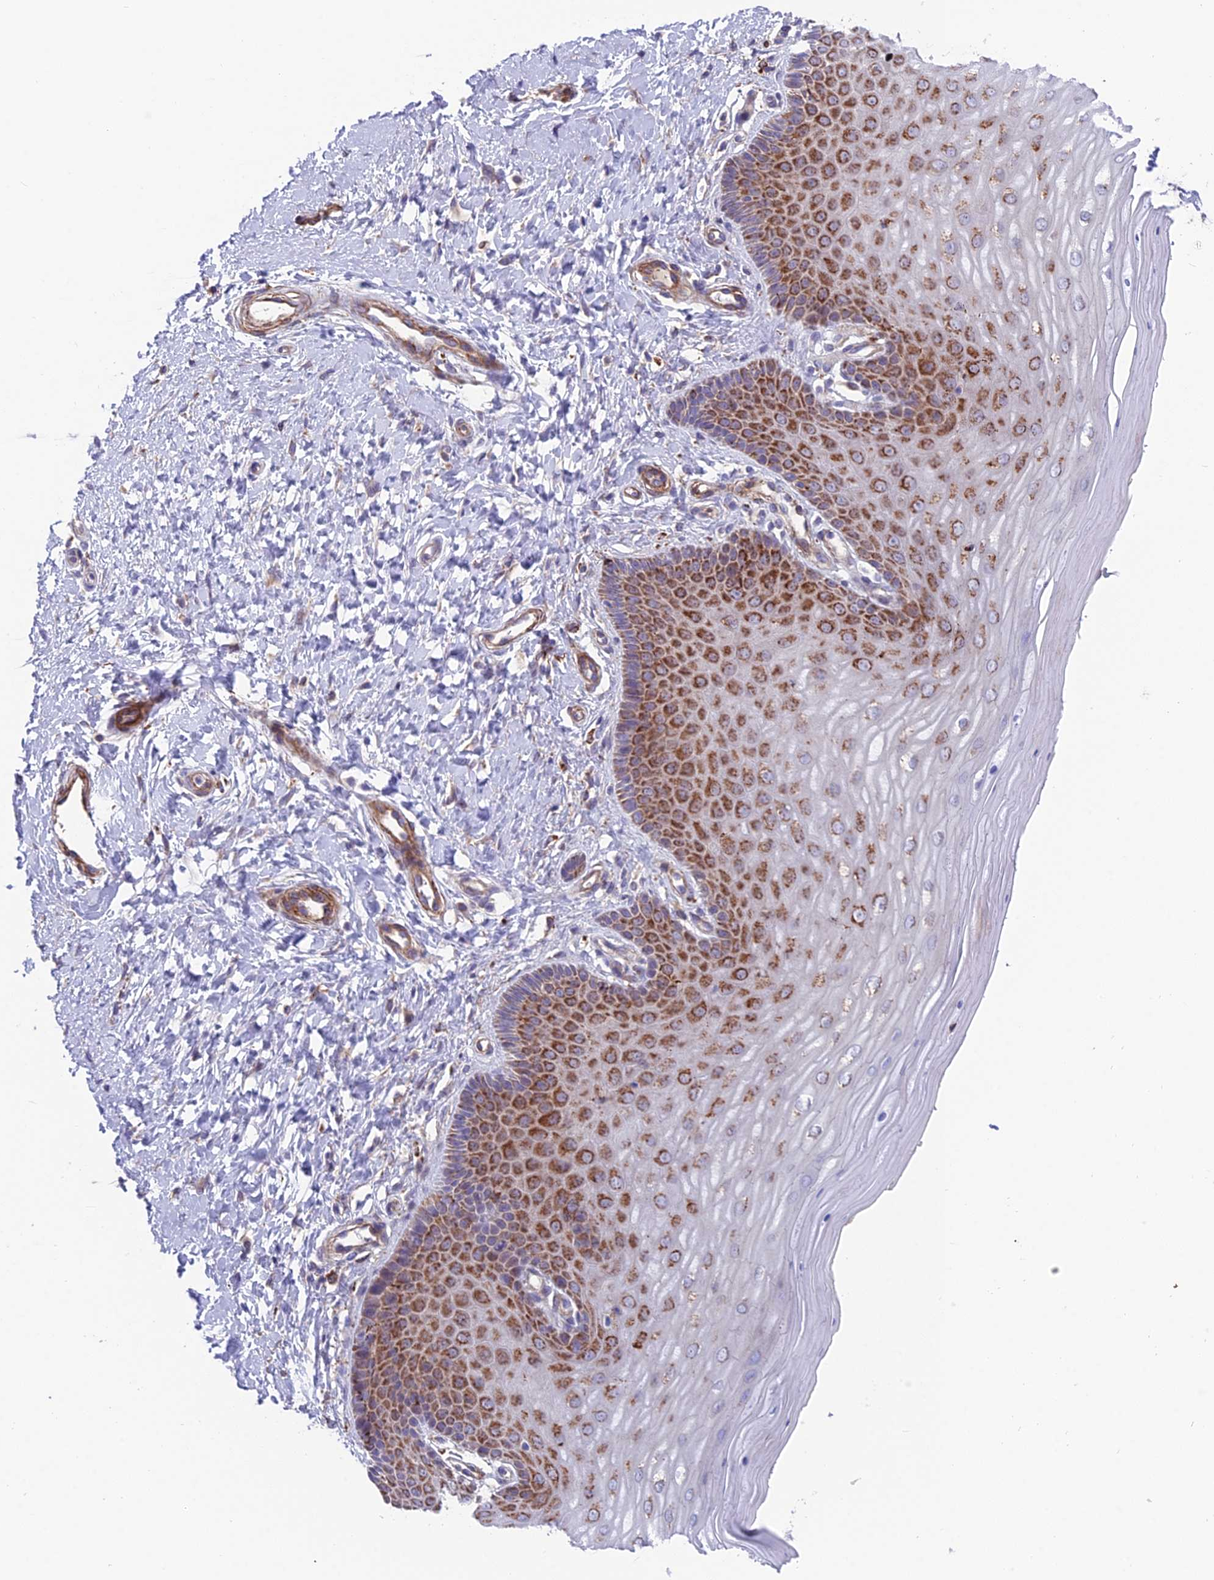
{"staining": {"intensity": "moderate", "quantity": ">75%", "location": "cytoplasmic/membranous"}, "tissue": "cervix", "cell_type": "Glandular cells", "image_type": "normal", "snomed": [{"axis": "morphology", "description": "Normal tissue, NOS"}, {"axis": "topography", "description": "Cervix"}], "caption": "The immunohistochemical stain labels moderate cytoplasmic/membranous positivity in glandular cells of benign cervix. The protein of interest is shown in brown color, while the nuclei are stained blue.", "gene": "TIGD6", "patient": {"sex": "female", "age": 55}}